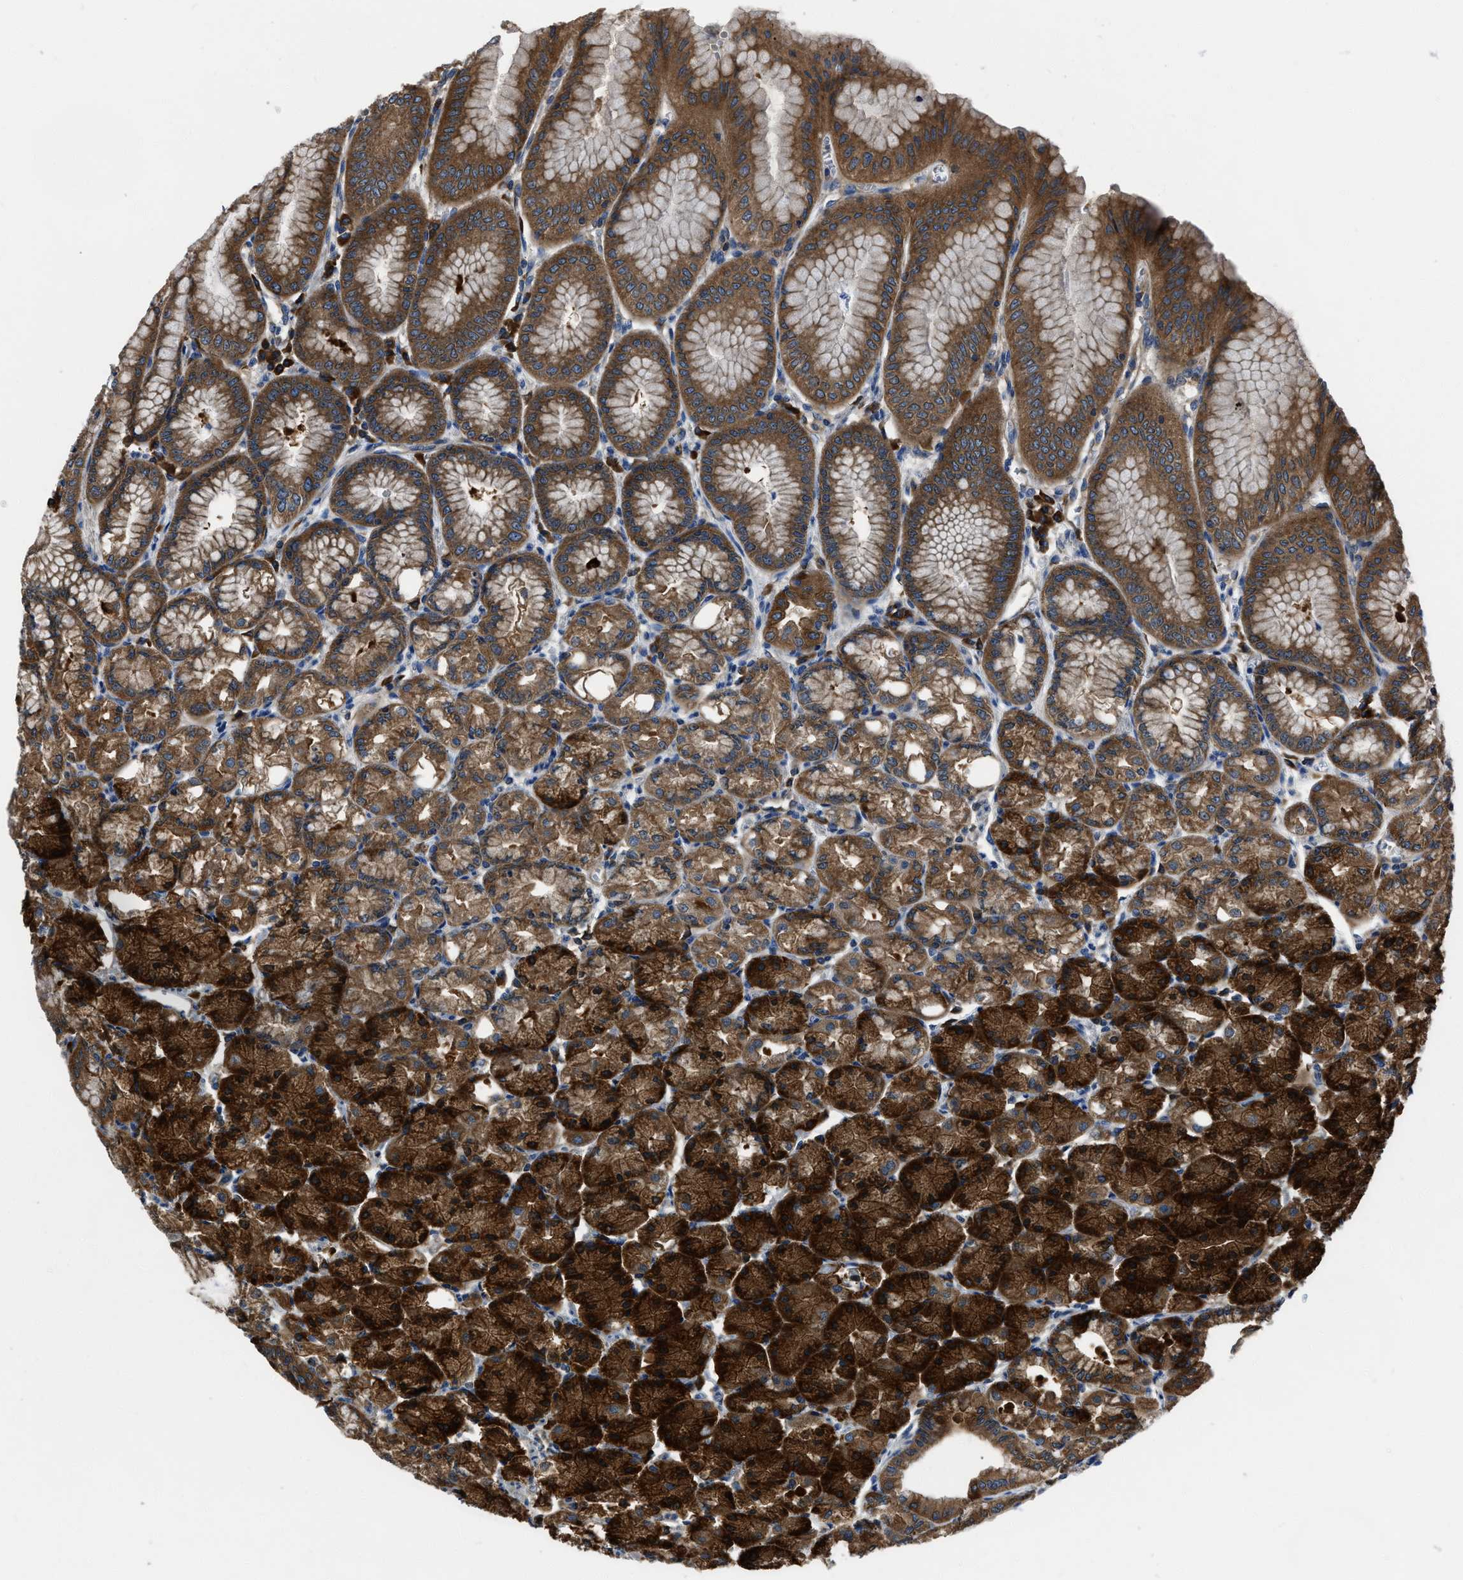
{"staining": {"intensity": "strong", "quantity": ">75%", "location": "cytoplasmic/membranous"}, "tissue": "stomach", "cell_type": "Glandular cells", "image_type": "normal", "snomed": [{"axis": "morphology", "description": "Normal tissue, NOS"}, {"axis": "topography", "description": "Stomach, lower"}], "caption": "Approximately >75% of glandular cells in unremarkable stomach demonstrate strong cytoplasmic/membranous protein positivity as visualized by brown immunohistochemical staining.", "gene": "YARS1", "patient": {"sex": "male", "age": 71}}